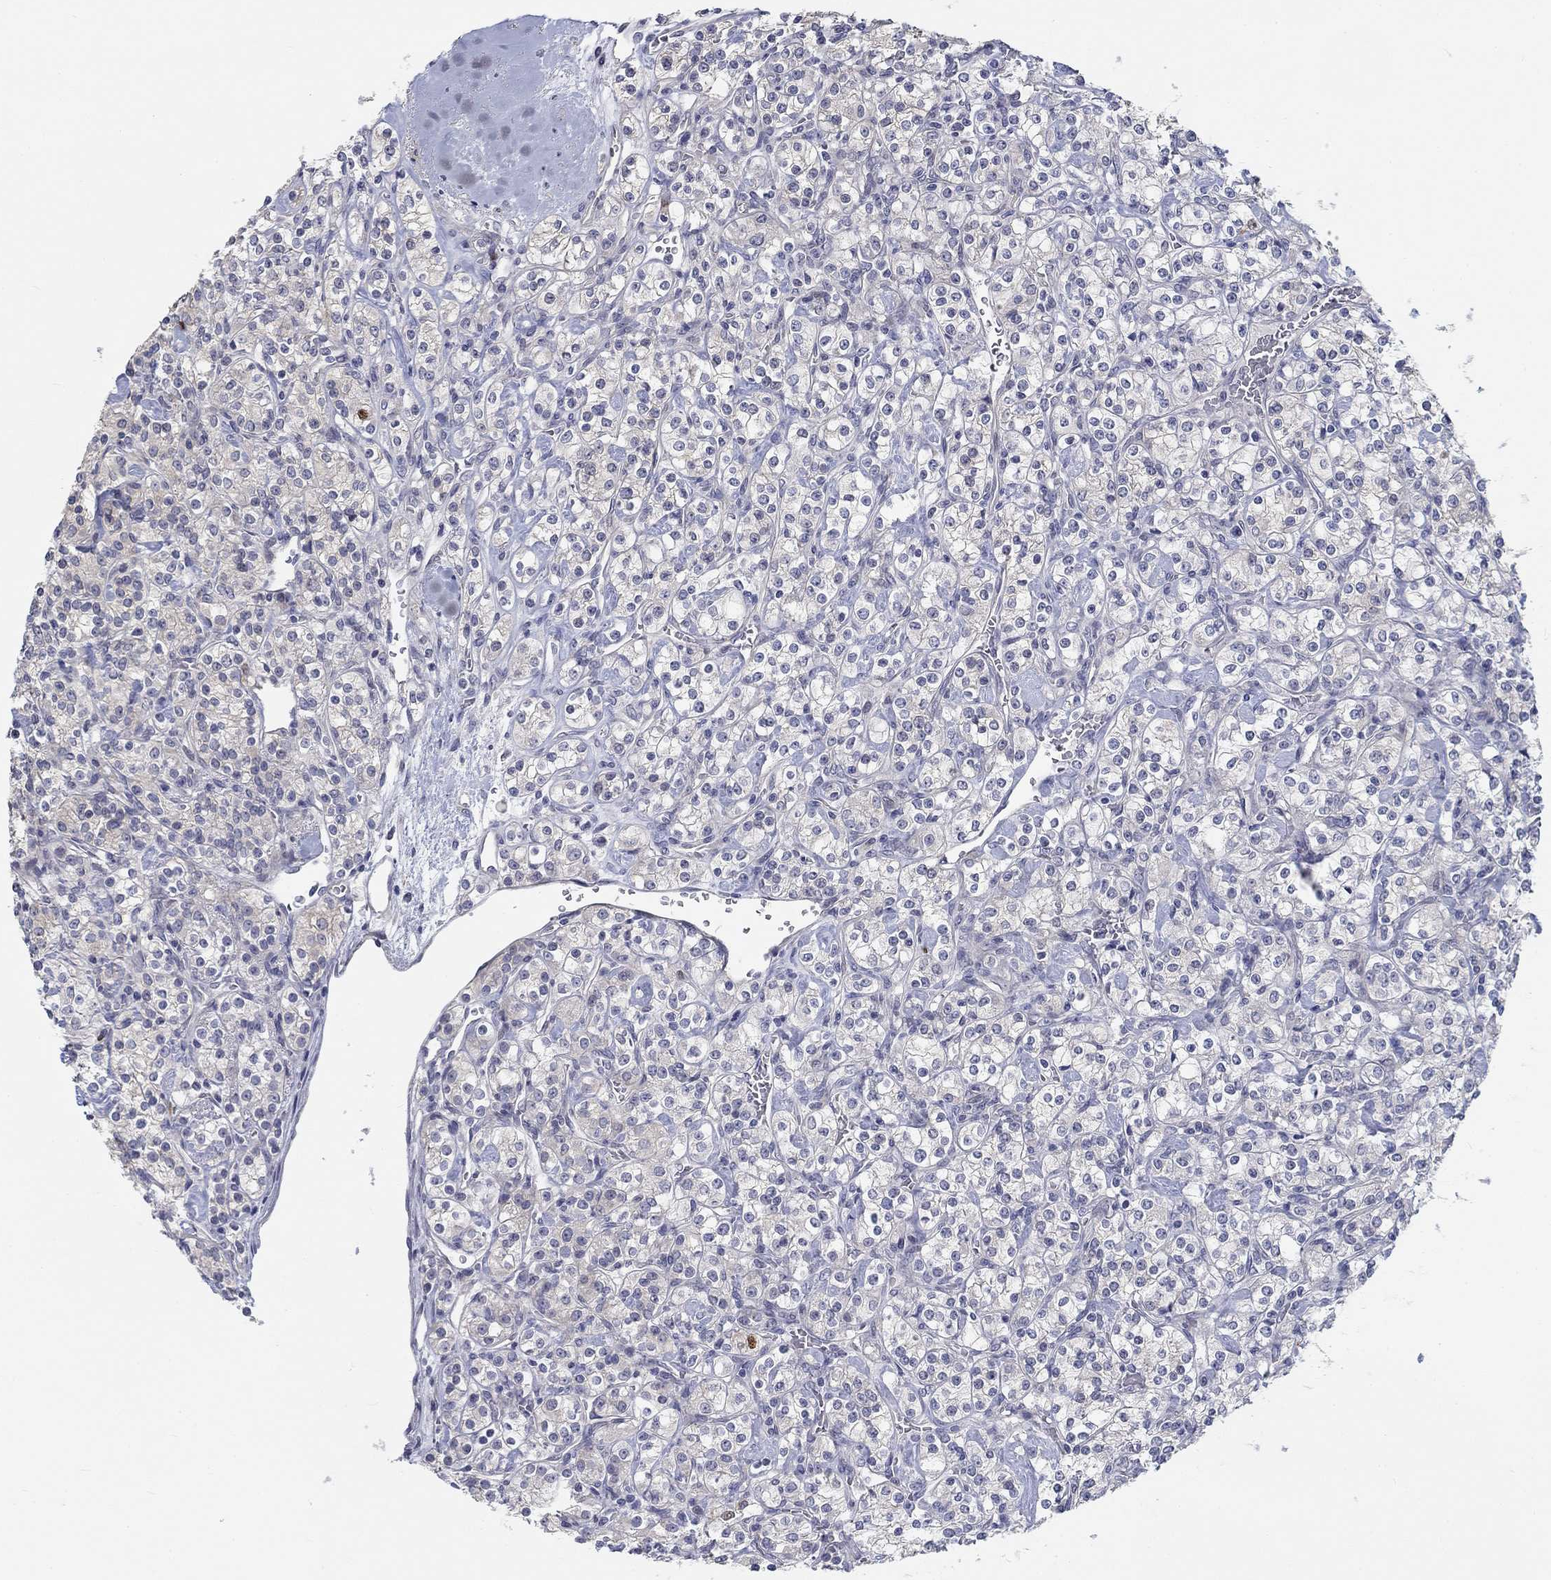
{"staining": {"intensity": "strong", "quantity": "<25%", "location": "nuclear"}, "tissue": "renal cancer", "cell_type": "Tumor cells", "image_type": "cancer", "snomed": [{"axis": "morphology", "description": "Adenocarcinoma, NOS"}, {"axis": "topography", "description": "Kidney"}], "caption": "Human renal cancer (adenocarcinoma) stained for a protein (brown) exhibits strong nuclear positive positivity in approximately <25% of tumor cells.", "gene": "PRC1", "patient": {"sex": "male", "age": 77}}